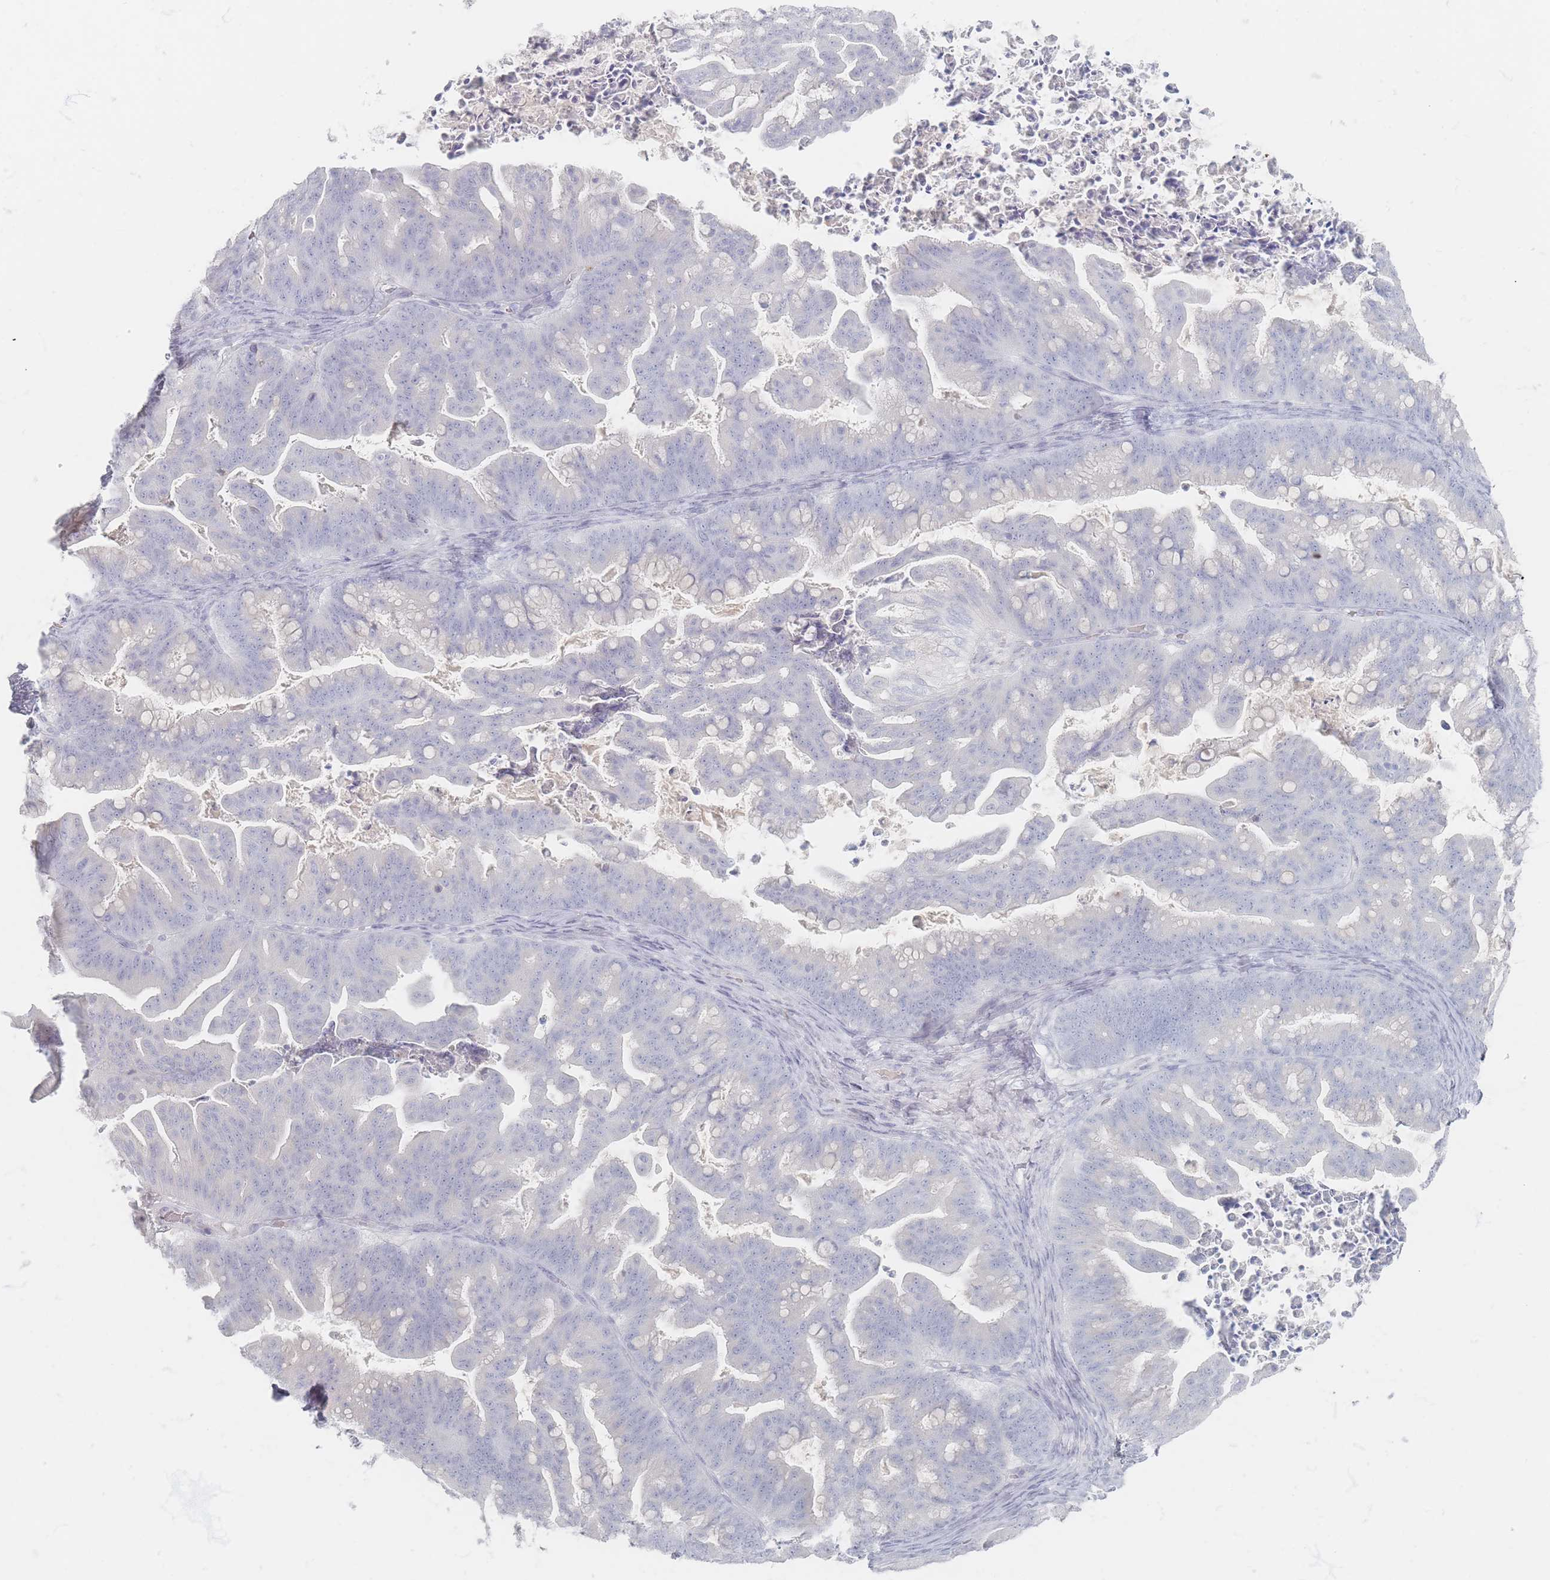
{"staining": {"intensity": "negative", "quantity": "none", "location": "none"}, "tissue": "ovarian cancer", "cell_type": "Tumor cells", "image_type": "cancer", "snomed": [{"axis": "morphology", "description": "Cystadenocarcinoma, mucinous, NOS"}, {"axis": "topography", "description": "Ovary"}], "caption": "IHC of ovarian cancer exhibits no staining in tumor cells.", "gene": "CD37", "patient": {"sex": "female", "age": 67}}